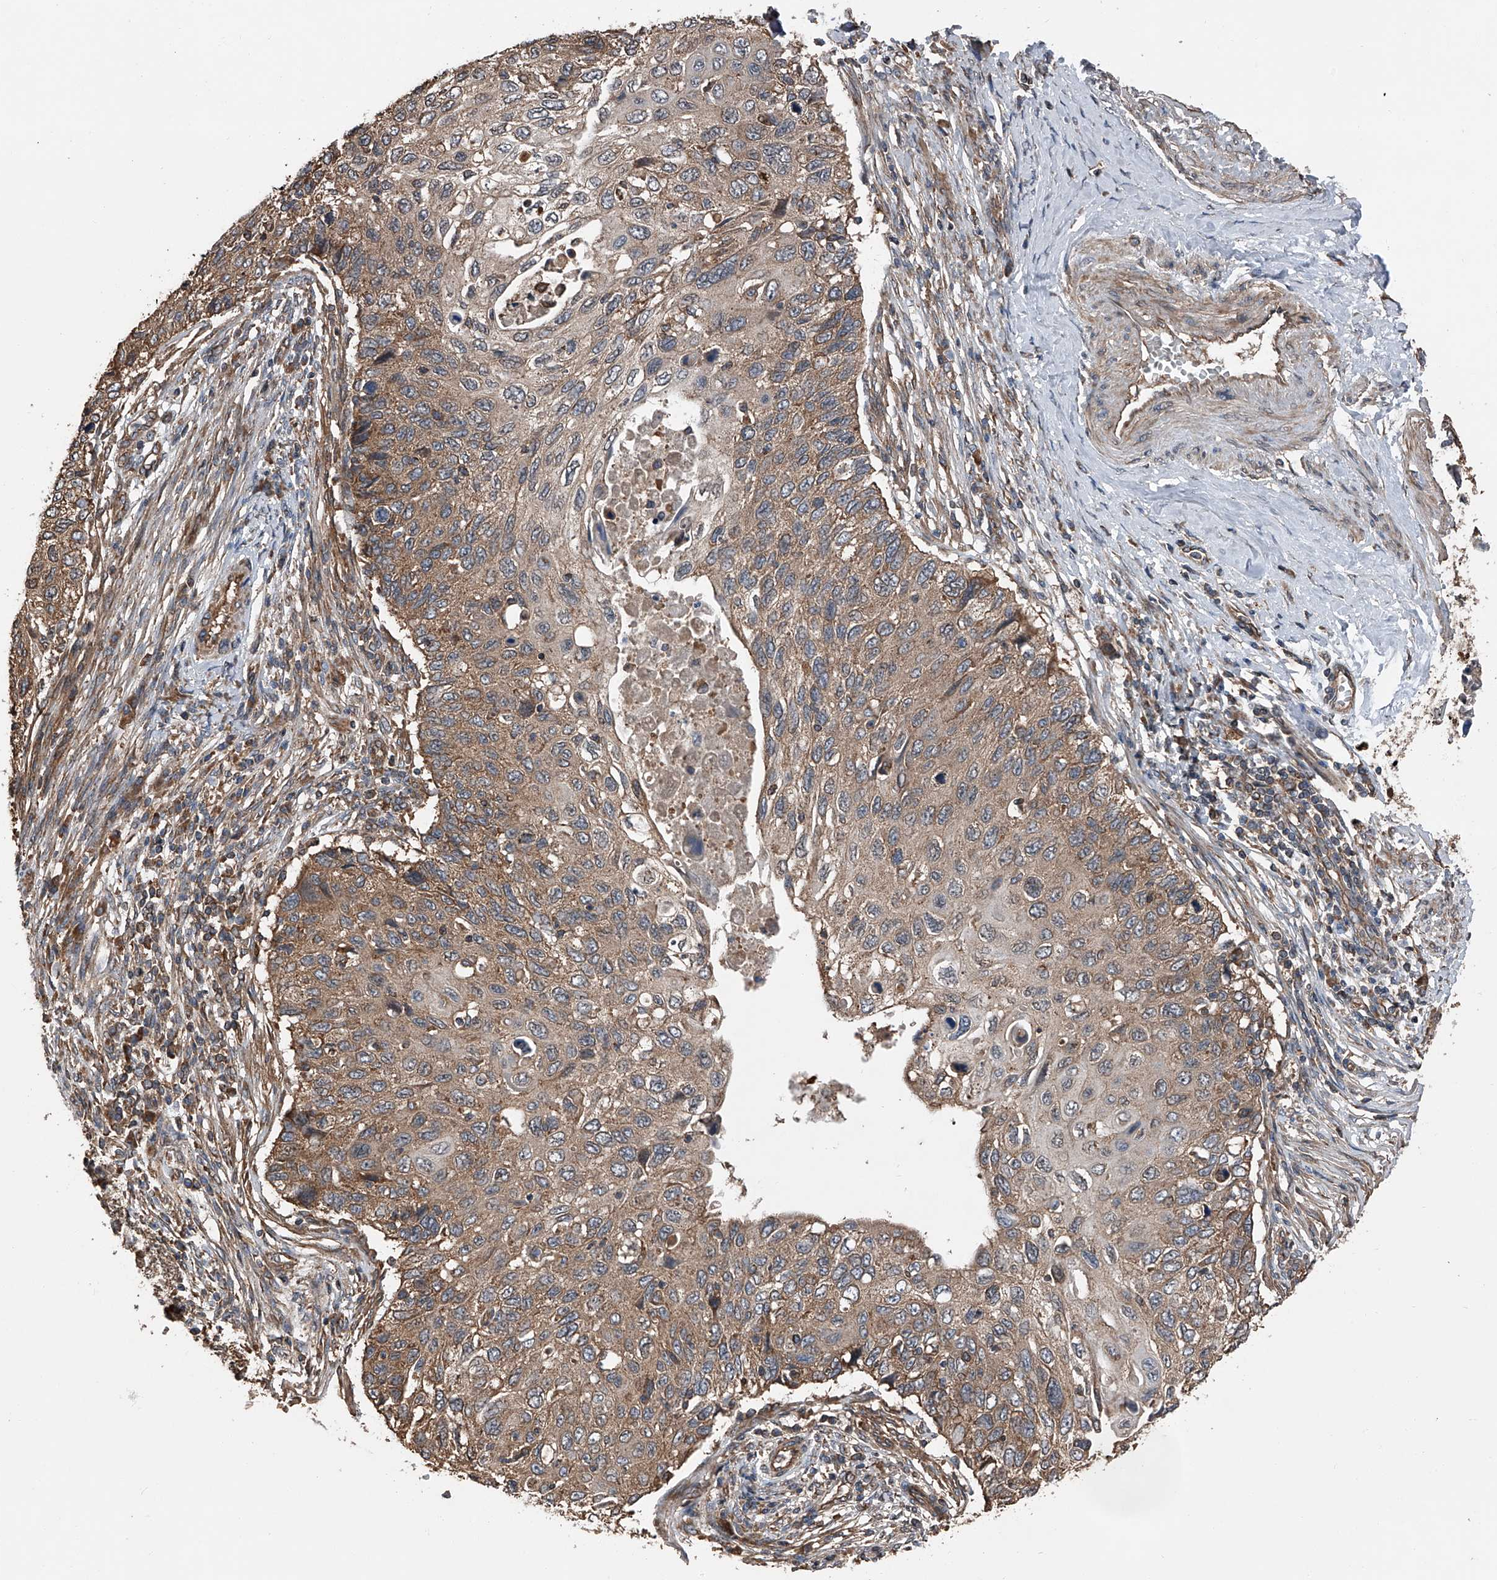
{"staining": {"intensity": "moderate", "quantity": ">75%", "location": "cytoplasmic/membranous"}, "tissue": "cervical cancer", "cell_type": "Tumor cells", "image_type": "cancer", "snomed": [{"axis": "morphology", "description": "Squamous cell carcinoma, NOS"}, {"axis": "topography", "description": "Cervix"}], "caption": "A high-resolution image shows IHC staining of cervical squamous cell carcinoma, which displays moderate cytoplasmic/membranous positivity in about >75% of tumor cells.", "gene": "KCNJ2", "patient": {"sex": "female", "age": 70}}